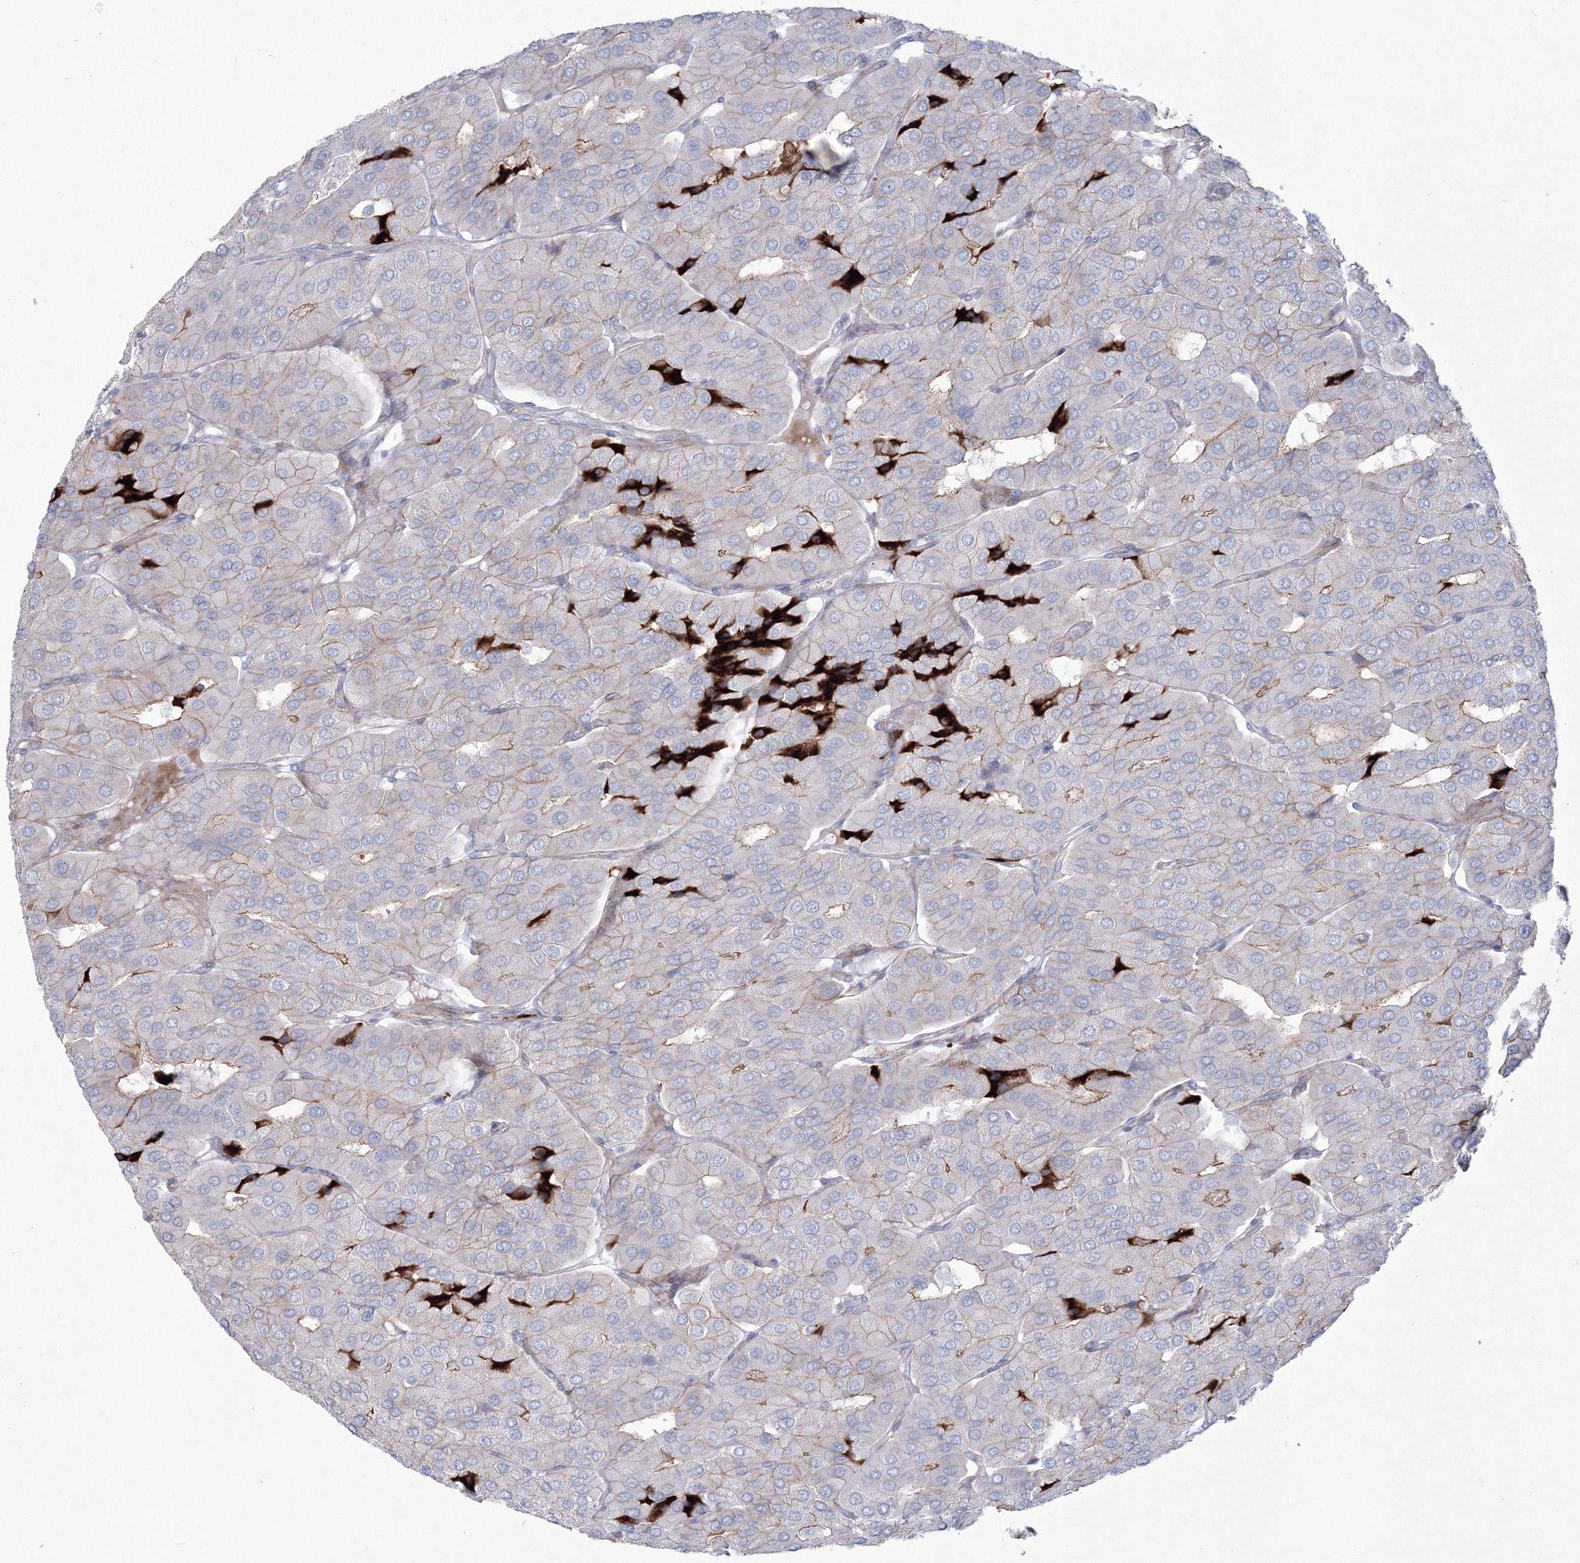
{"staining": {"intensity": "weak", "quantity": "25%-75%", "location": "cytoplasmic/membranous"}, "tissue": "parathyroid gland", "cell_type": "Glandular cells", "image_type": "normal", "snomed": [{"axis": "morphology", "description": "Normal tissue, NOS"}, {"axis": "morphology", "description": "Adenoma, NOS"}, {"axis": "topography", "description": "Parathyroid gland"}], "caption": "Immunohistochemistry histopathology image of benign human parathyroid gland stained for a protein (brown), which exhibits low levels of weak cytoplasmic/membranous expression in about 25%-75% of glandular cells.", "gene": "HYAL2", "patient": {"sex": "female", "age": 86}}